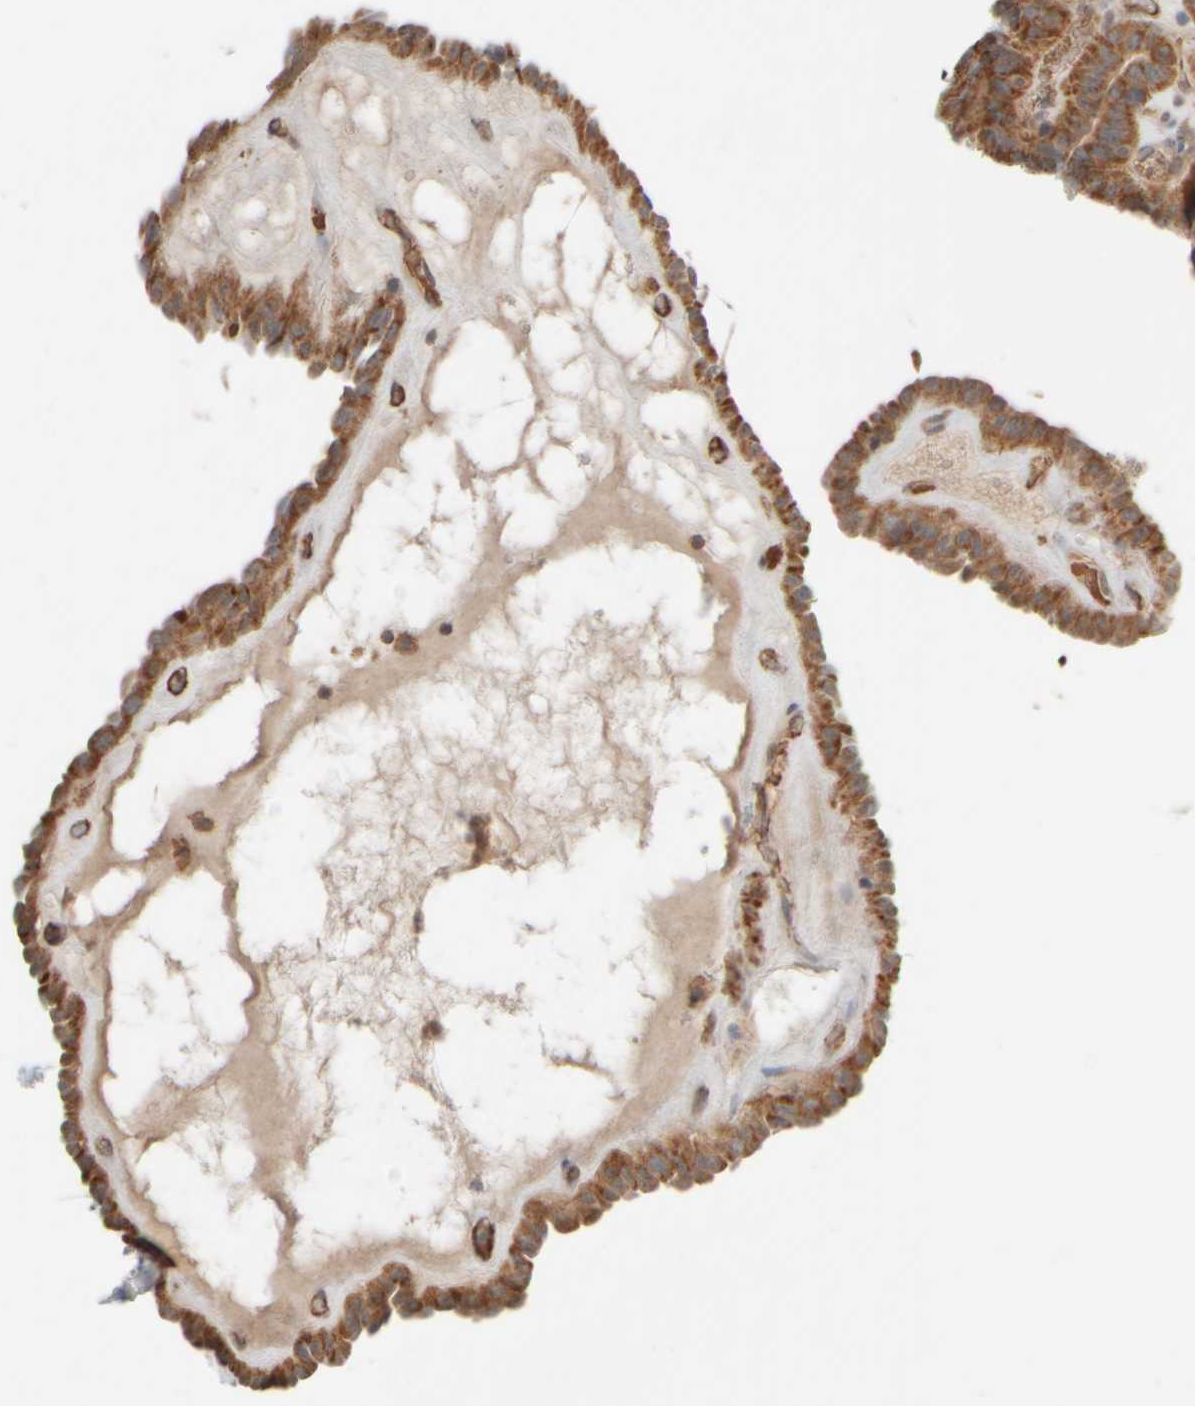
{"staining": {"intensity": "strong", "quantity": "25%-75%", "location": "cytoplasmic/membranous"}, "tissue": "thyroid cancer", "cell_type": "Tumor cells", "image_type": "cancer", "snomed": [{"axis": "morphology", "description": "Papillary adenocarcinoma, NOS"}, {"axis": "topography", "description": "Thyroid gland"}], "caption": "Immunohistochemical staining of papillary adenocarcinoma (thyroid) exhibits strong cytoplasmic/membranous protein positivity in approximately 25%-75% of tumor cells. (Brightfield microscopy of DAB IHC at high magnification).", "gene": "EIF2B3", "patient": {"sex": "male", "age": 77}}